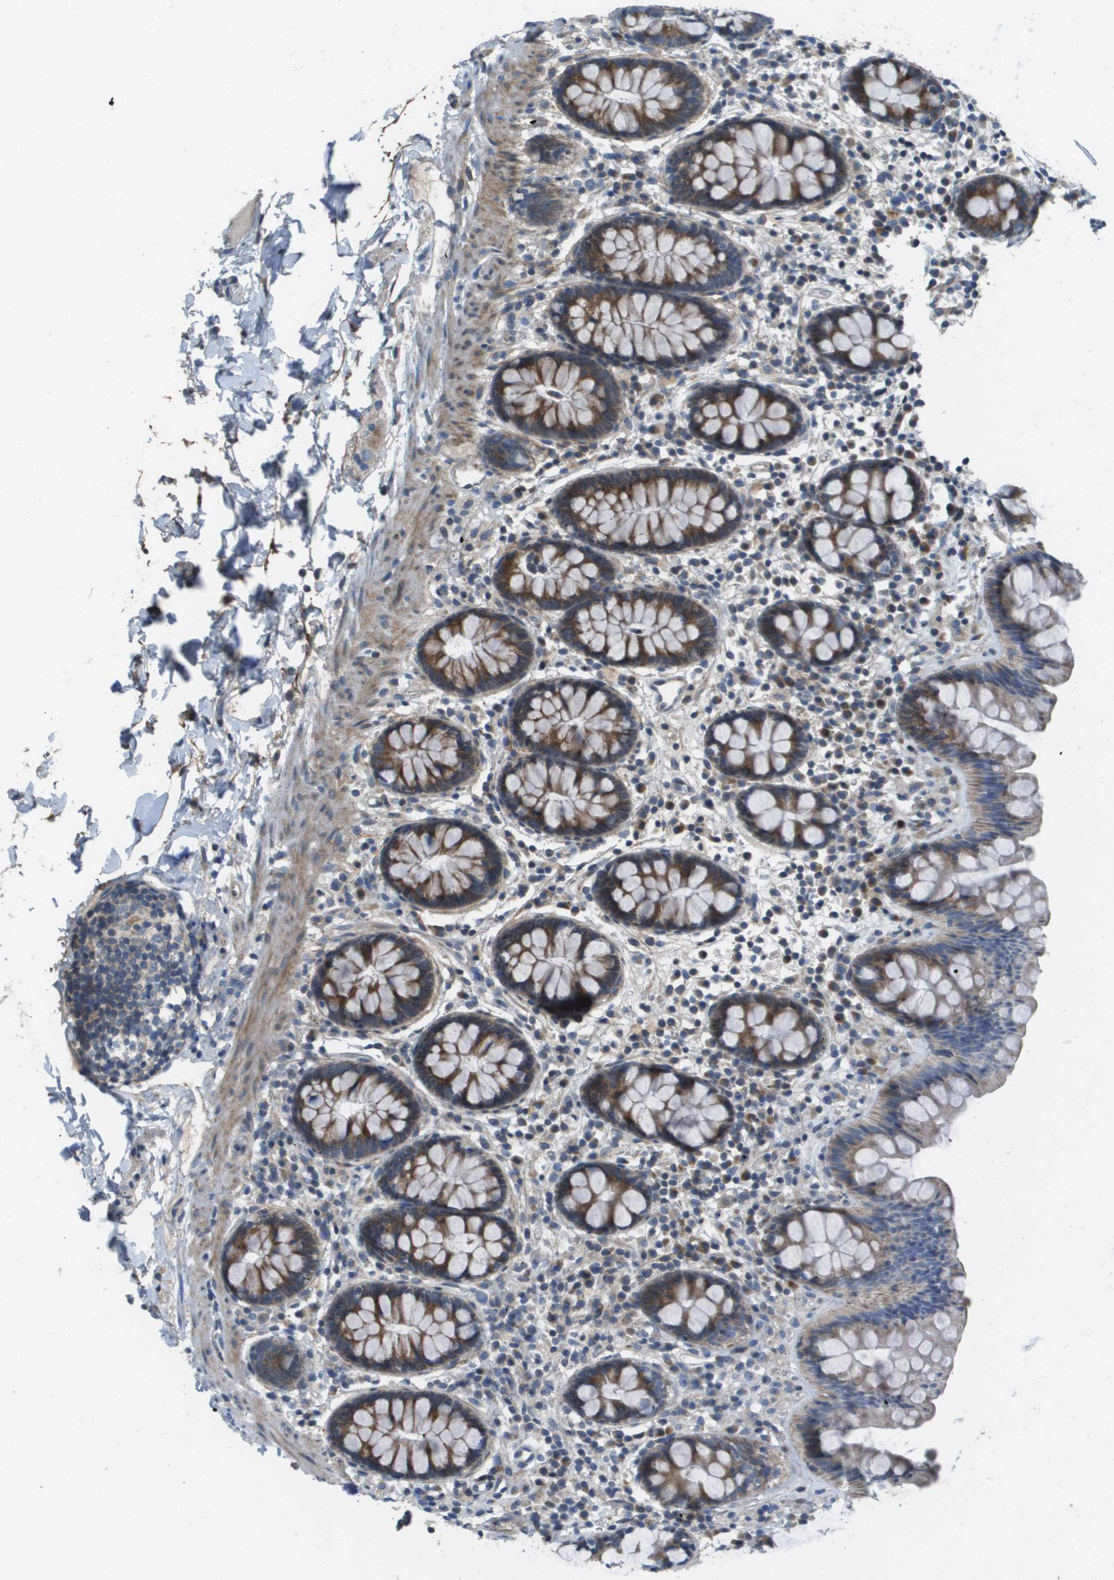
{"staining": {"intensity": "weak", "quantity": ">75%", "location": "cytoplasmic/membranous"}, "tissue": "colon", "cell_type": "Endothelial cells", "image_type": "normal", "snomed": [{"axis": "morphology", "description": "Normal tissue, NOS"}, {"axis": "topography", "description": "Colon"}], "caption": "DAB immunohistochemical staining of normal colon exhibits weak cytoplasmic/membranous protein positivity in approximately >75% of endothelial cells.", "gene": "GALNT6", "patient": {"sex": "female", "age": 80}}